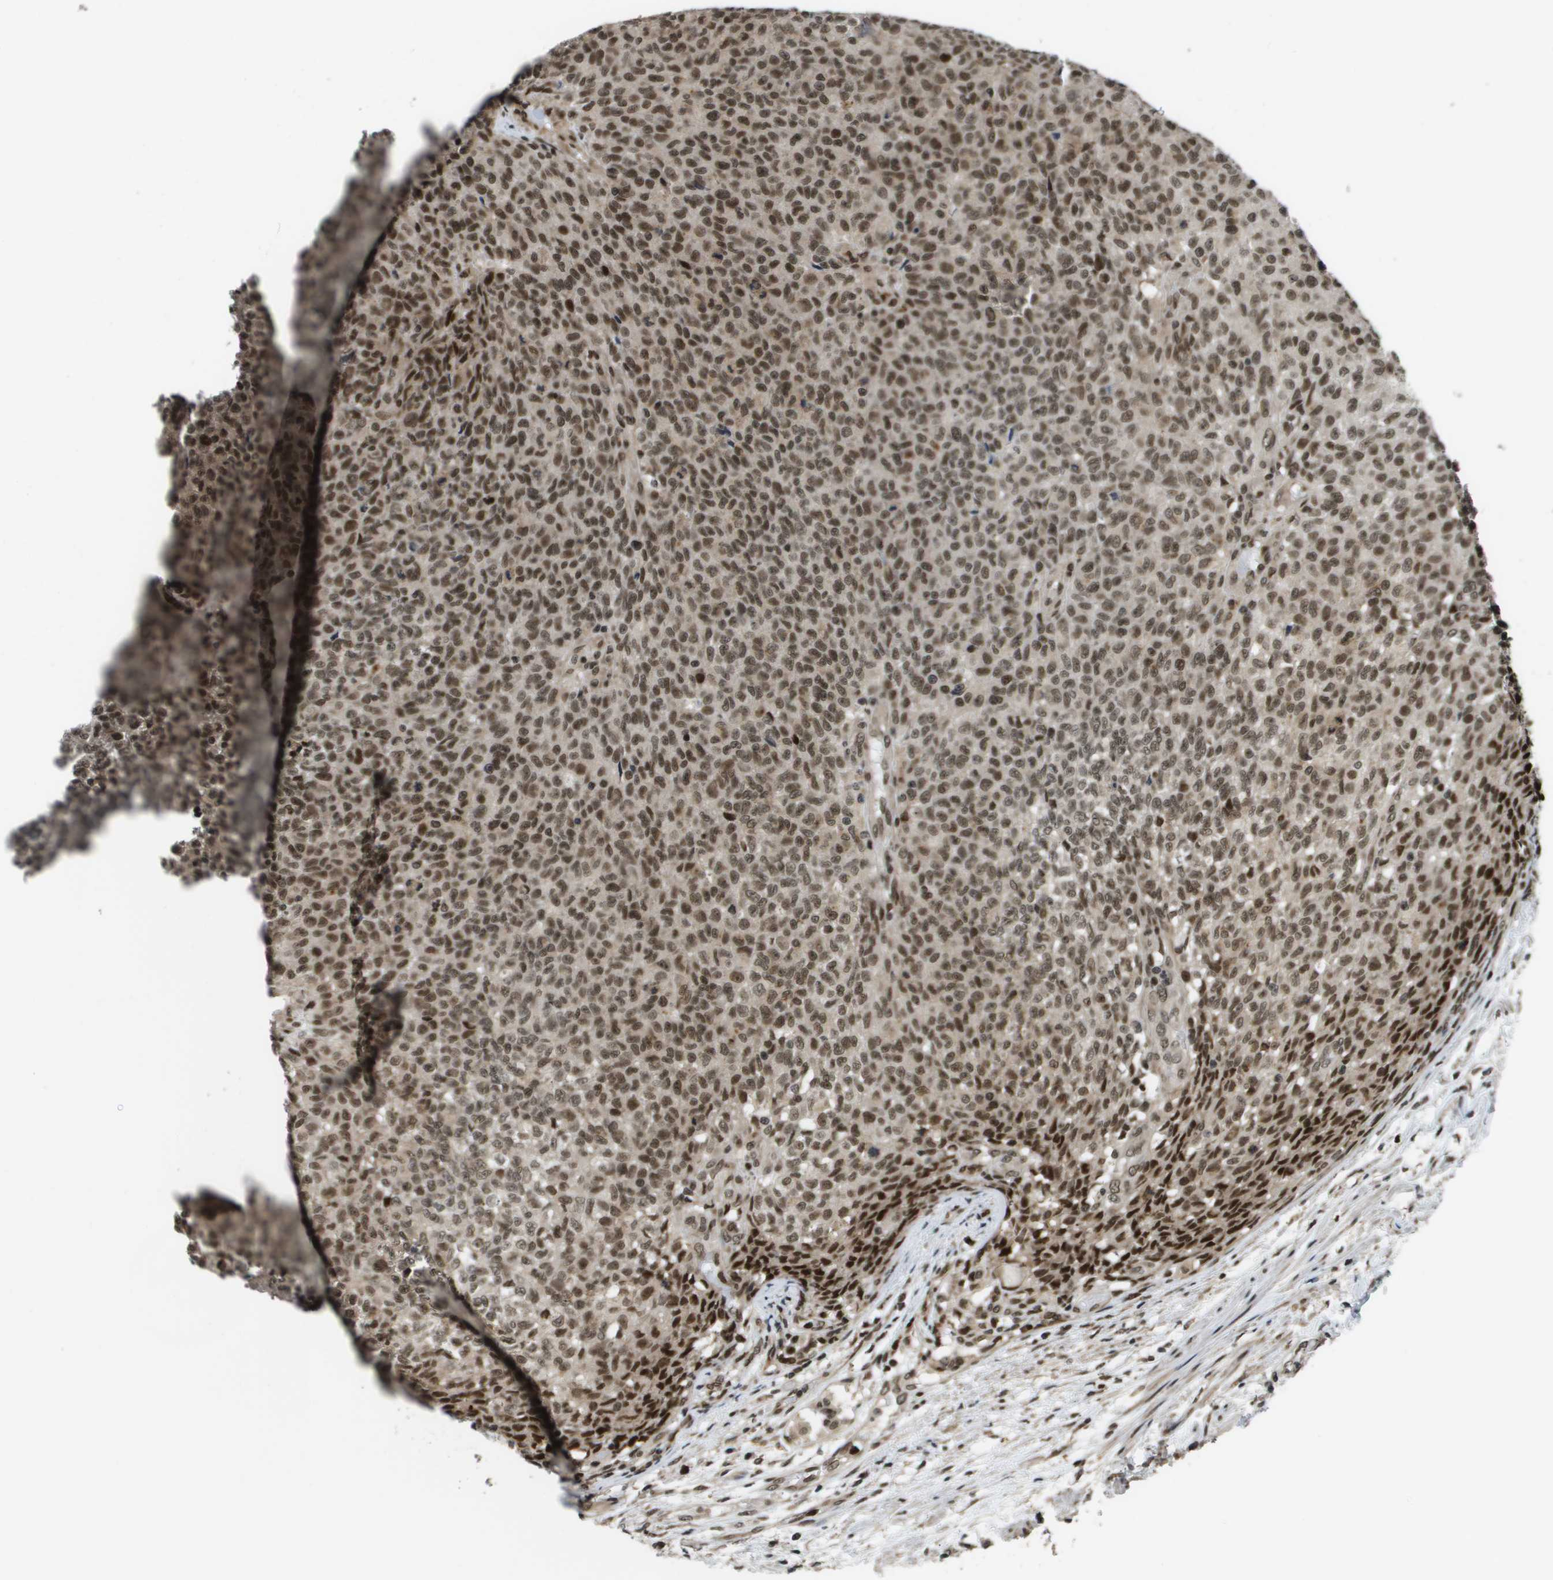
{"staining": {"intensity": "moderate", "quantity": ">75%", "location": "nuclear"}, "tissue": "testis cancer", "cell_type": "Tumor cells", "image_type": "cancer", "snomed": [{"axis": "morphology", "description": "Seminoma, NOS"}, {"axis": "topography", "description": "Testis"}], "caption": "IHC staining of testis seminoma, which reveals medium levels of moderate nuclear staining in about >75% of tumor cells indicating moderate nuclear protein staining. The staining was performed using DAB (brown) for protein detection and nuclei were counterstained in hematoxylin (blue).", "gene": "RECQL4", "patient": {"sex": "male", "age": 59}}